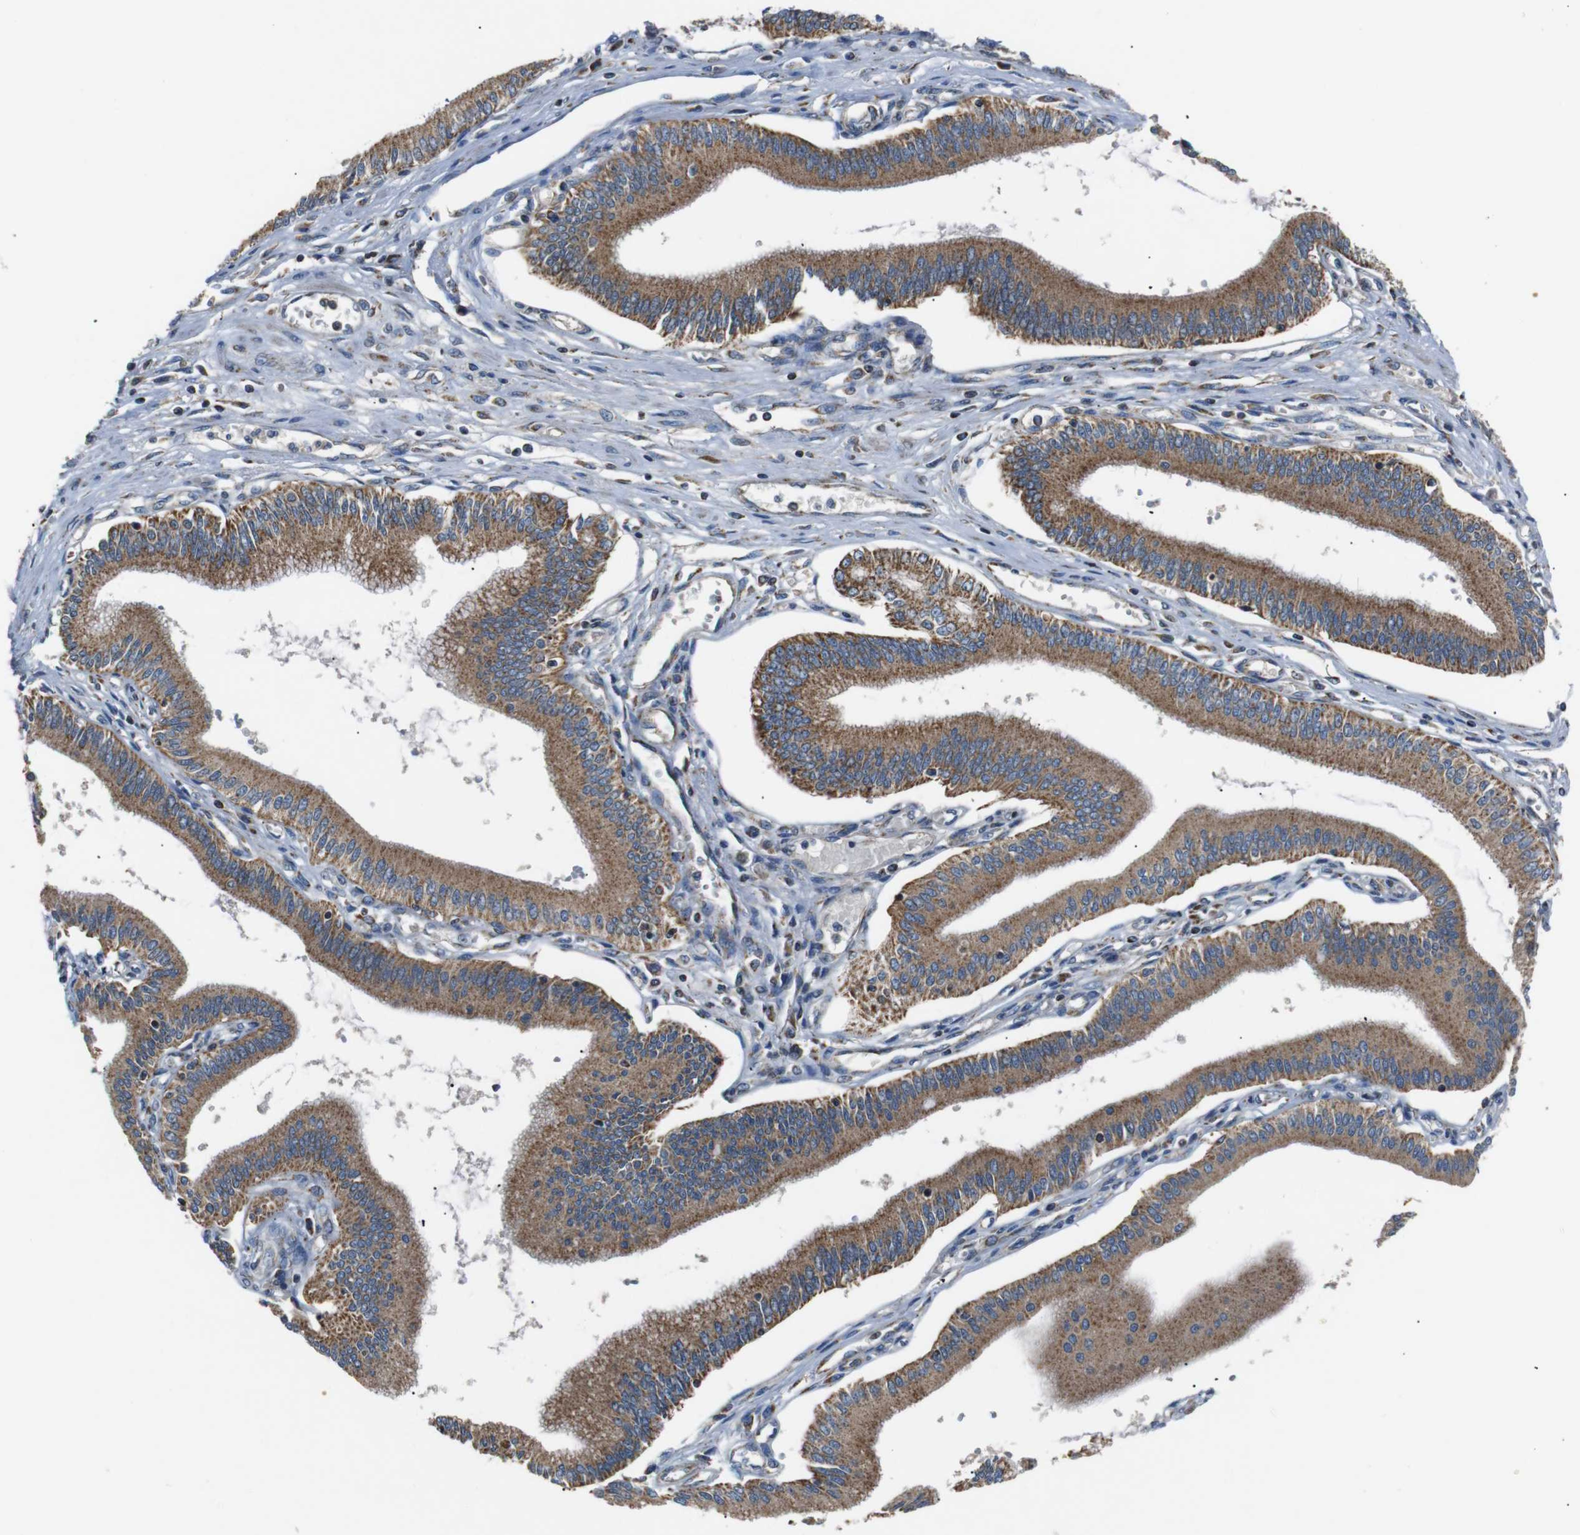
{"staining": {"intensity": "moderate", "quantity": ">75%", "location": "cytoplasmic/membranous"}, "tissue": "pancreatic cancer", "cell_type": "Tumor cells", "image_type": "cancer", "snomed": [{"axis": "morphology", "description": "Adenocarcinoma, NOS"}, {"axis": "topography", "description": "Pancreas"}], "caption": "Protein expression analysis of pancreatic adenocarcinoma reveals moderate cytoplasmic/membranous expression in approximately >75% of tumor cells. (Stains: DAB in brown, nuclei in blue, Microscopy: brightfield microscopy at high magnification).", "gene": "NETO2", "patient": {"sex": "male", "age": 56}}